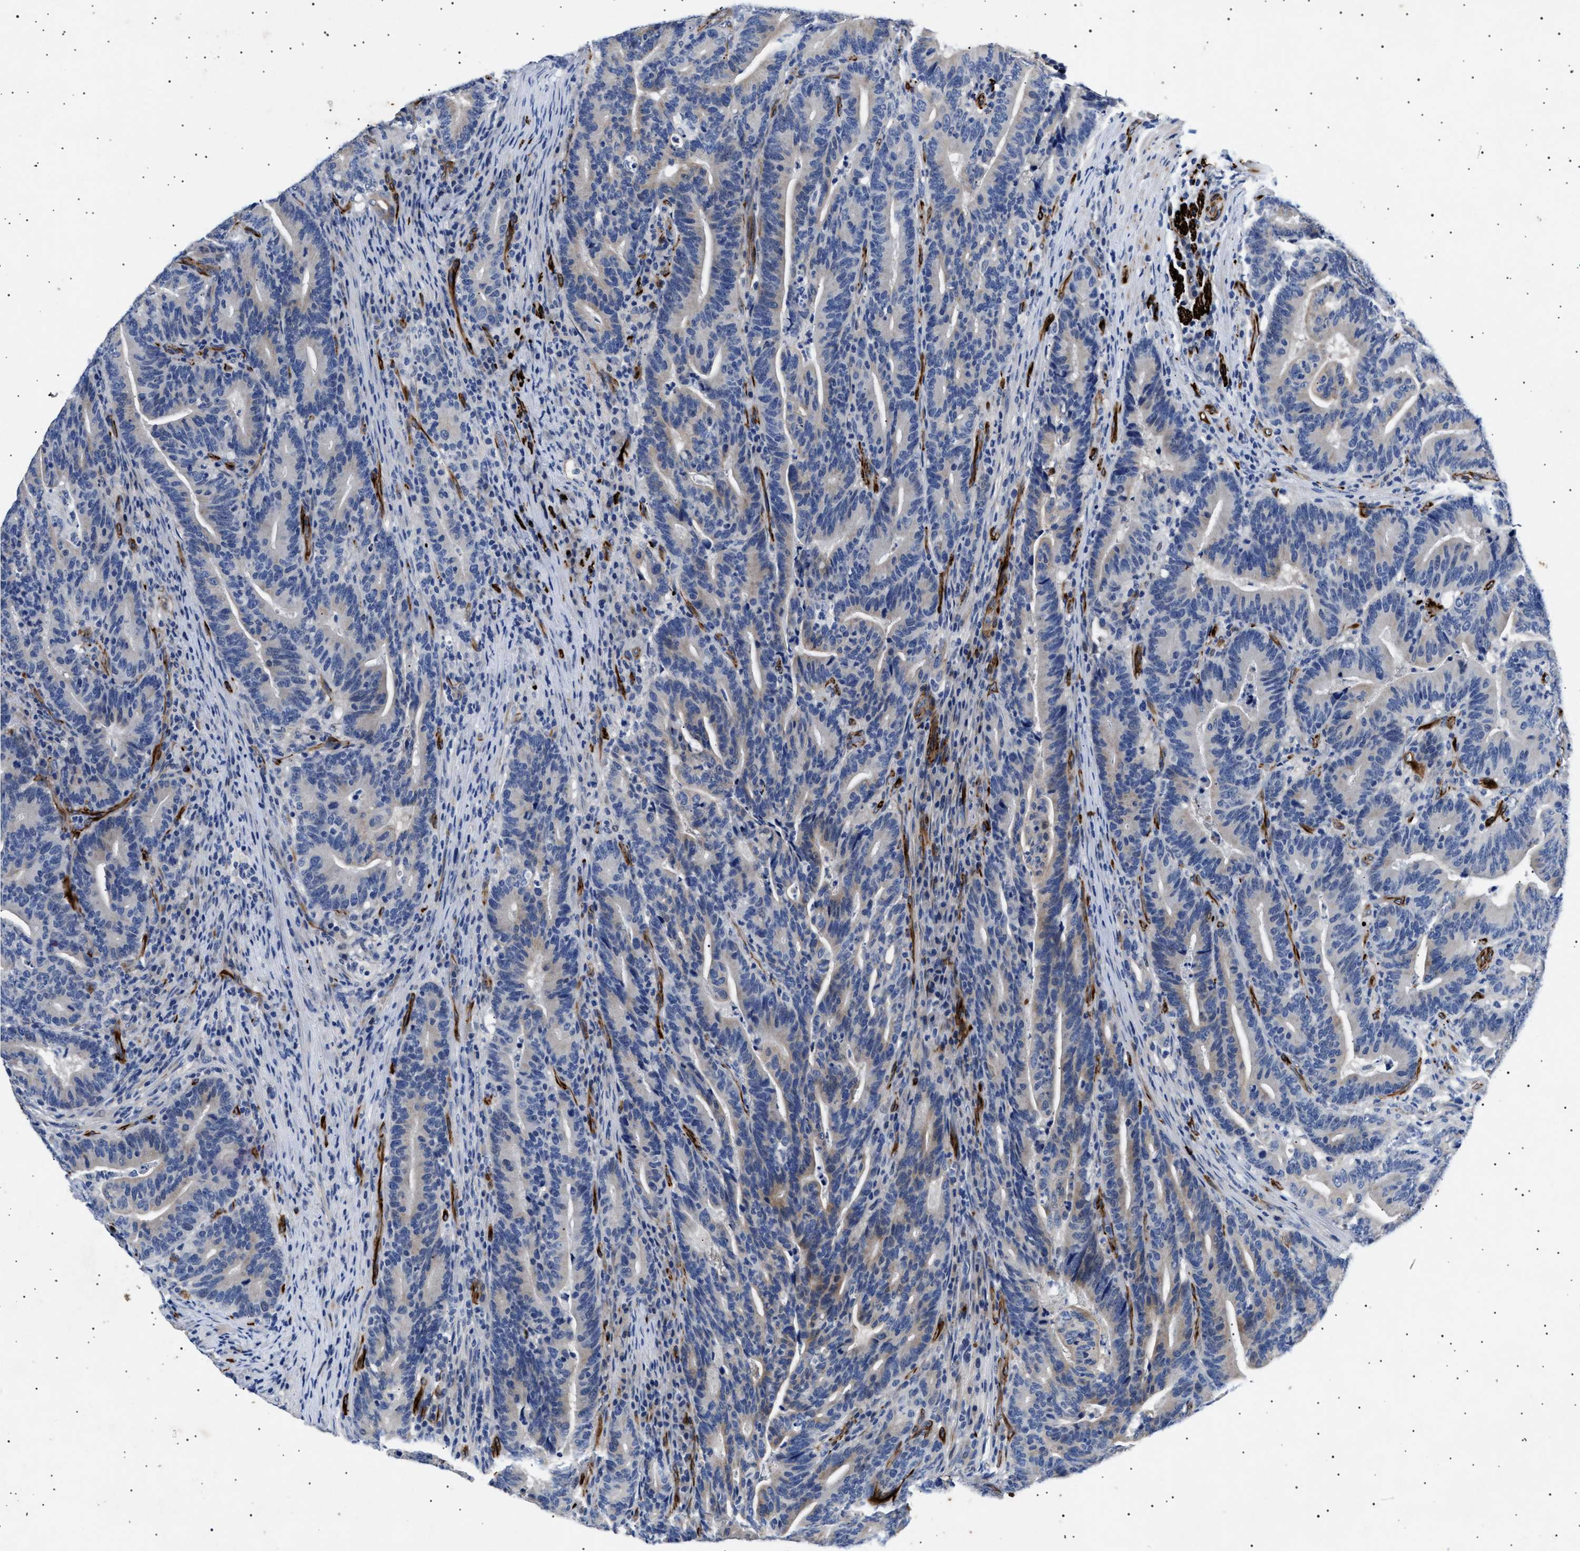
{"staining": {"intensity": "weak", "quantity": "<25%", "location": "cytoplasmic/membranous"}, "tissue": "colorectal cancer", "cell_type": "Tumor cells", "image_type": "cancer", "snomed": [{"axis": "morphology", "description": "Adenocarcinoma, NOS"}, {"axis": "topography", "description": "Colon"}], "caption": "Tumor cells show no significant staining in colorectal cancer.", "gene": "OLFML2A", "patient": {"sex": "female", "age": 66}}